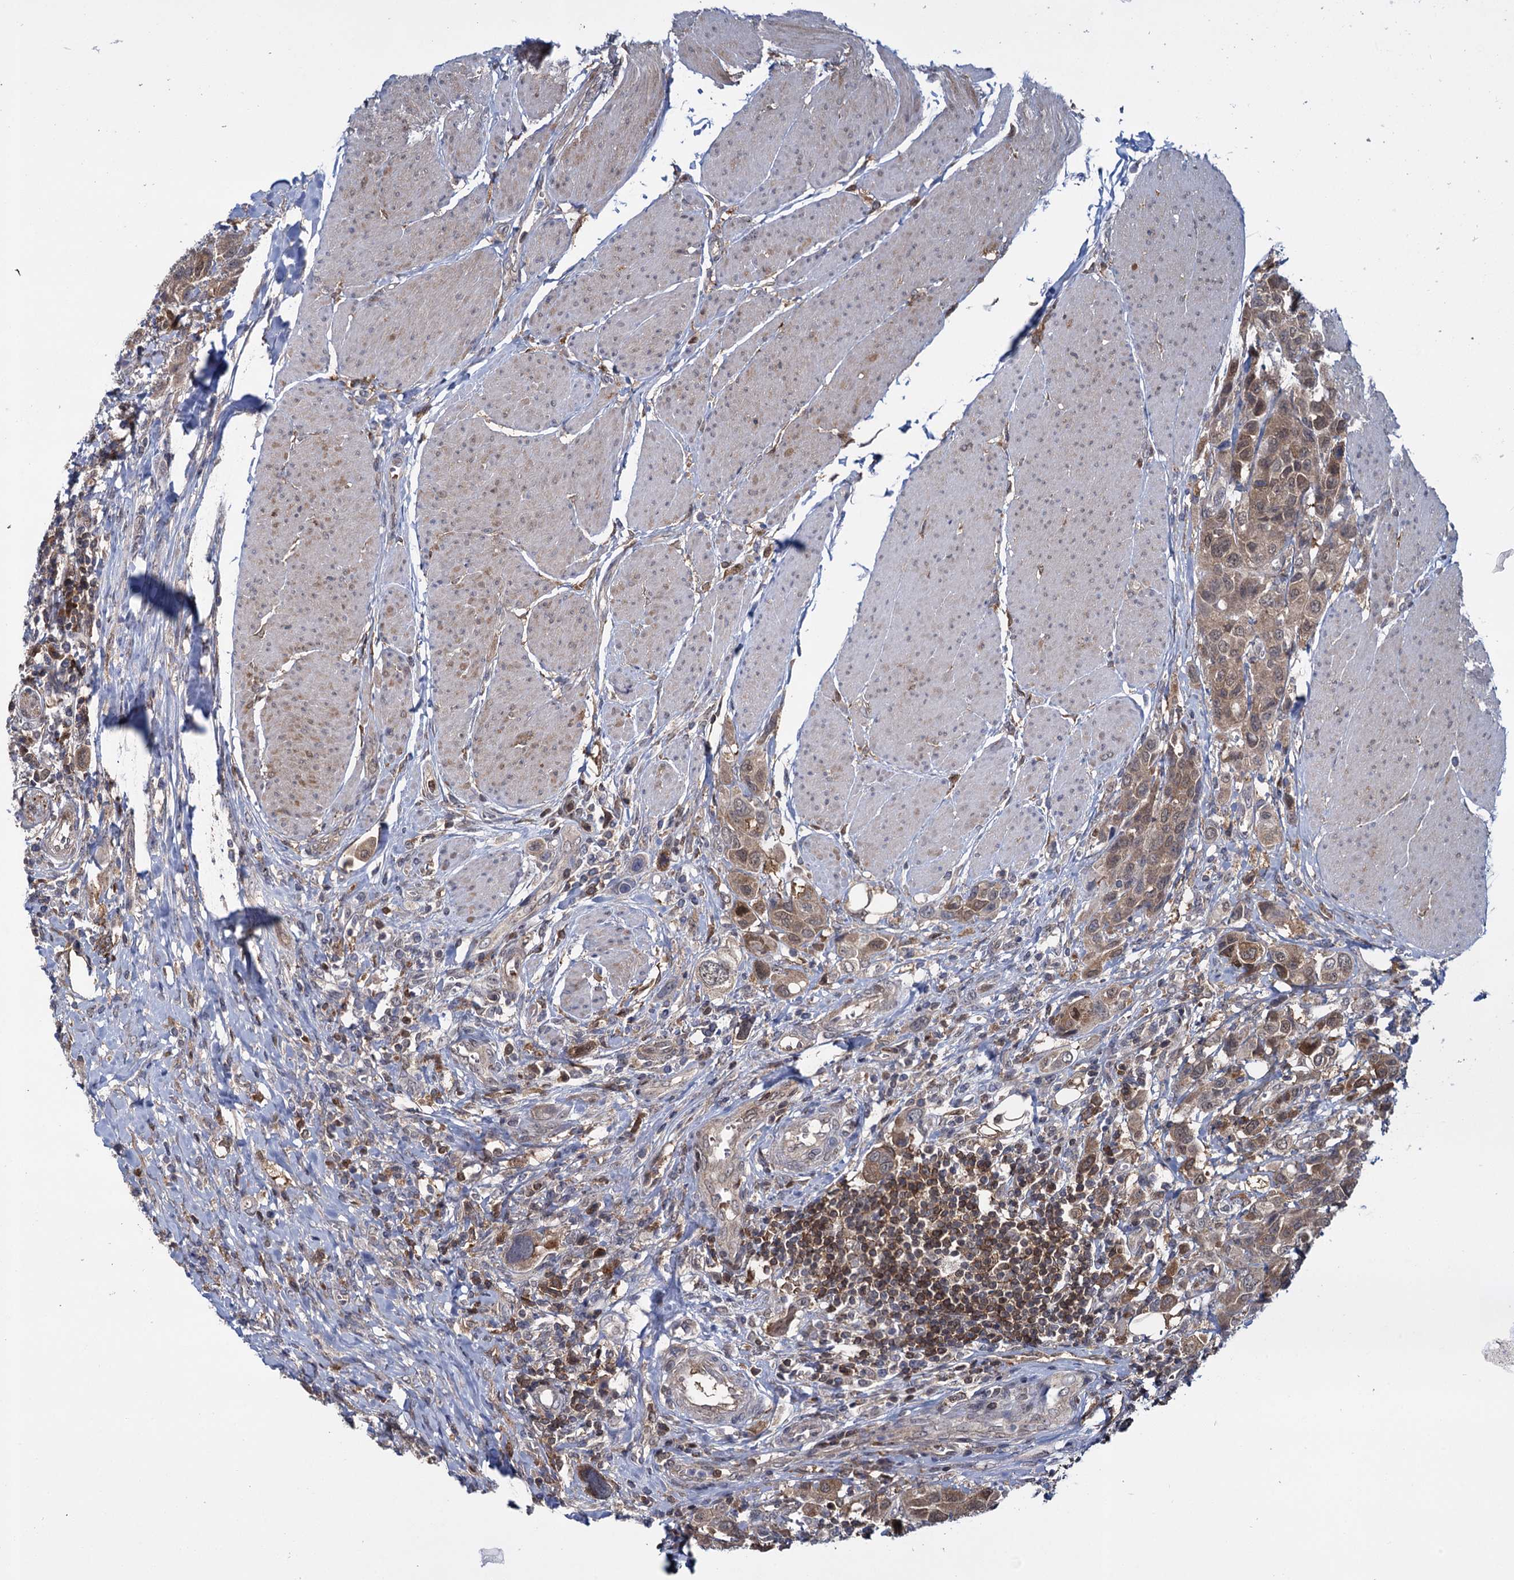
{"staining": {"intensity": "weak", "quantity": ">75%", "location": "cytoplasmic/membranous"}, "tissue": "urothelial cancer", "cell_type": "Tumor cells", "image_type": "cancer", "snomed": [{"axis": "morphology", "description": "Urothelial carcinoma, High grade"}, {"axis": "topography", "description": "Urinary bladder"}], "caption": "Urothelial carcinoma (high-grade) stained for a protein exhibits weak cytoplasmic/membranous positivity in tumor cells.", "gene": "GLO1", "patient": {"sex": "male", "age": 50}}